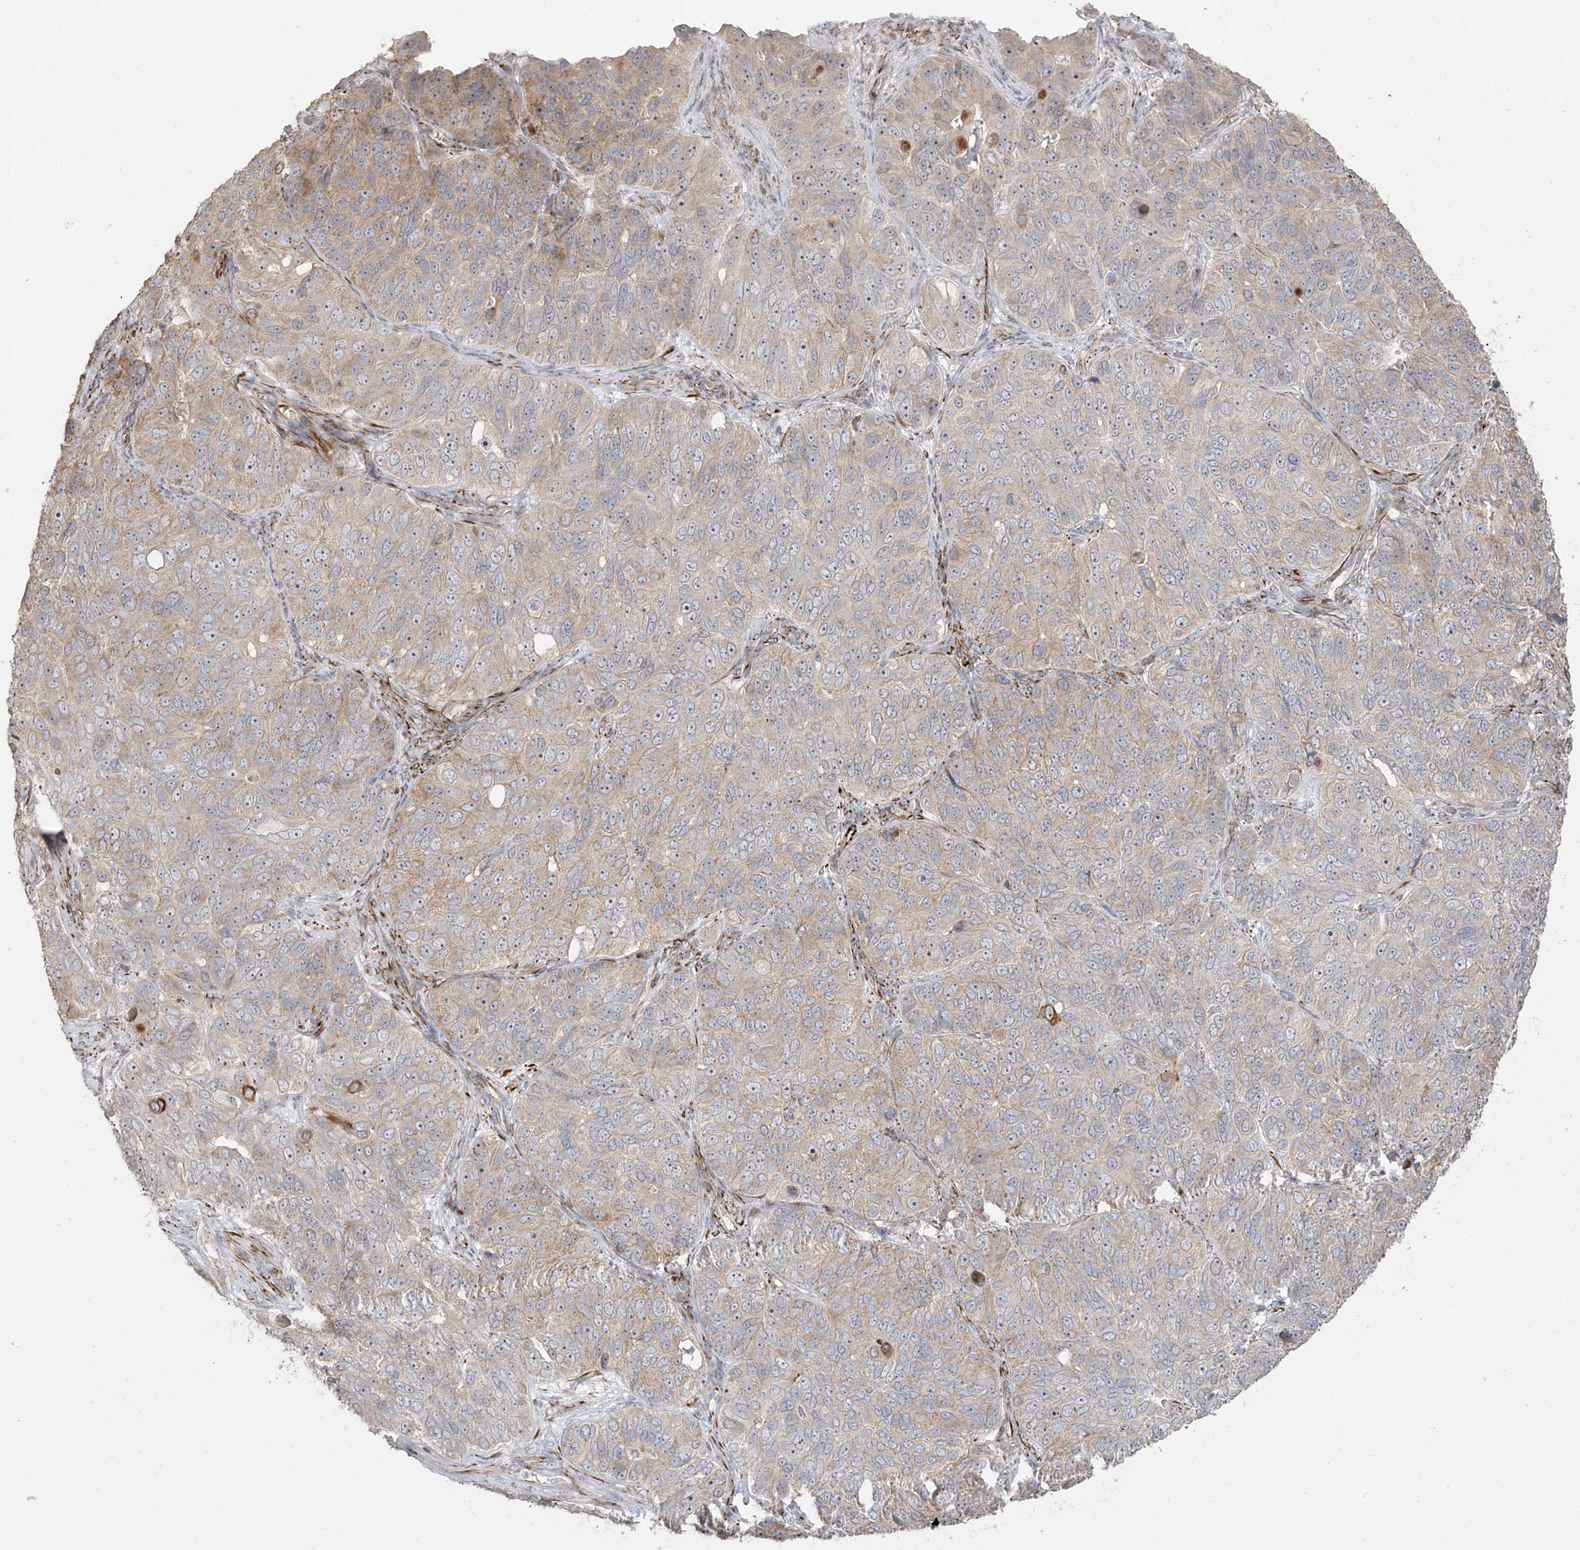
{"staining": {"intensity": "weak", "quantity": "25%-75%", "location": "cytoplasmic/membranous"}, "tissue": "ovarian cancer", "cell_type": "Tumor cells", "image_type": "cancer", "snomed": [{"axis": "morphology", "description": "Carcinoma, endometroid"}, {"axis": "topography", "description": "Ovary"}], "caption": "Protein expression analysis of ovarian cancer (endometroid carcinoma) displays weak cytoplasmic/membranous staining in approximately 25%-75% of tumor cells.", "gene": "DCDC2", "patient": {"sex": "female", "age": 51}}